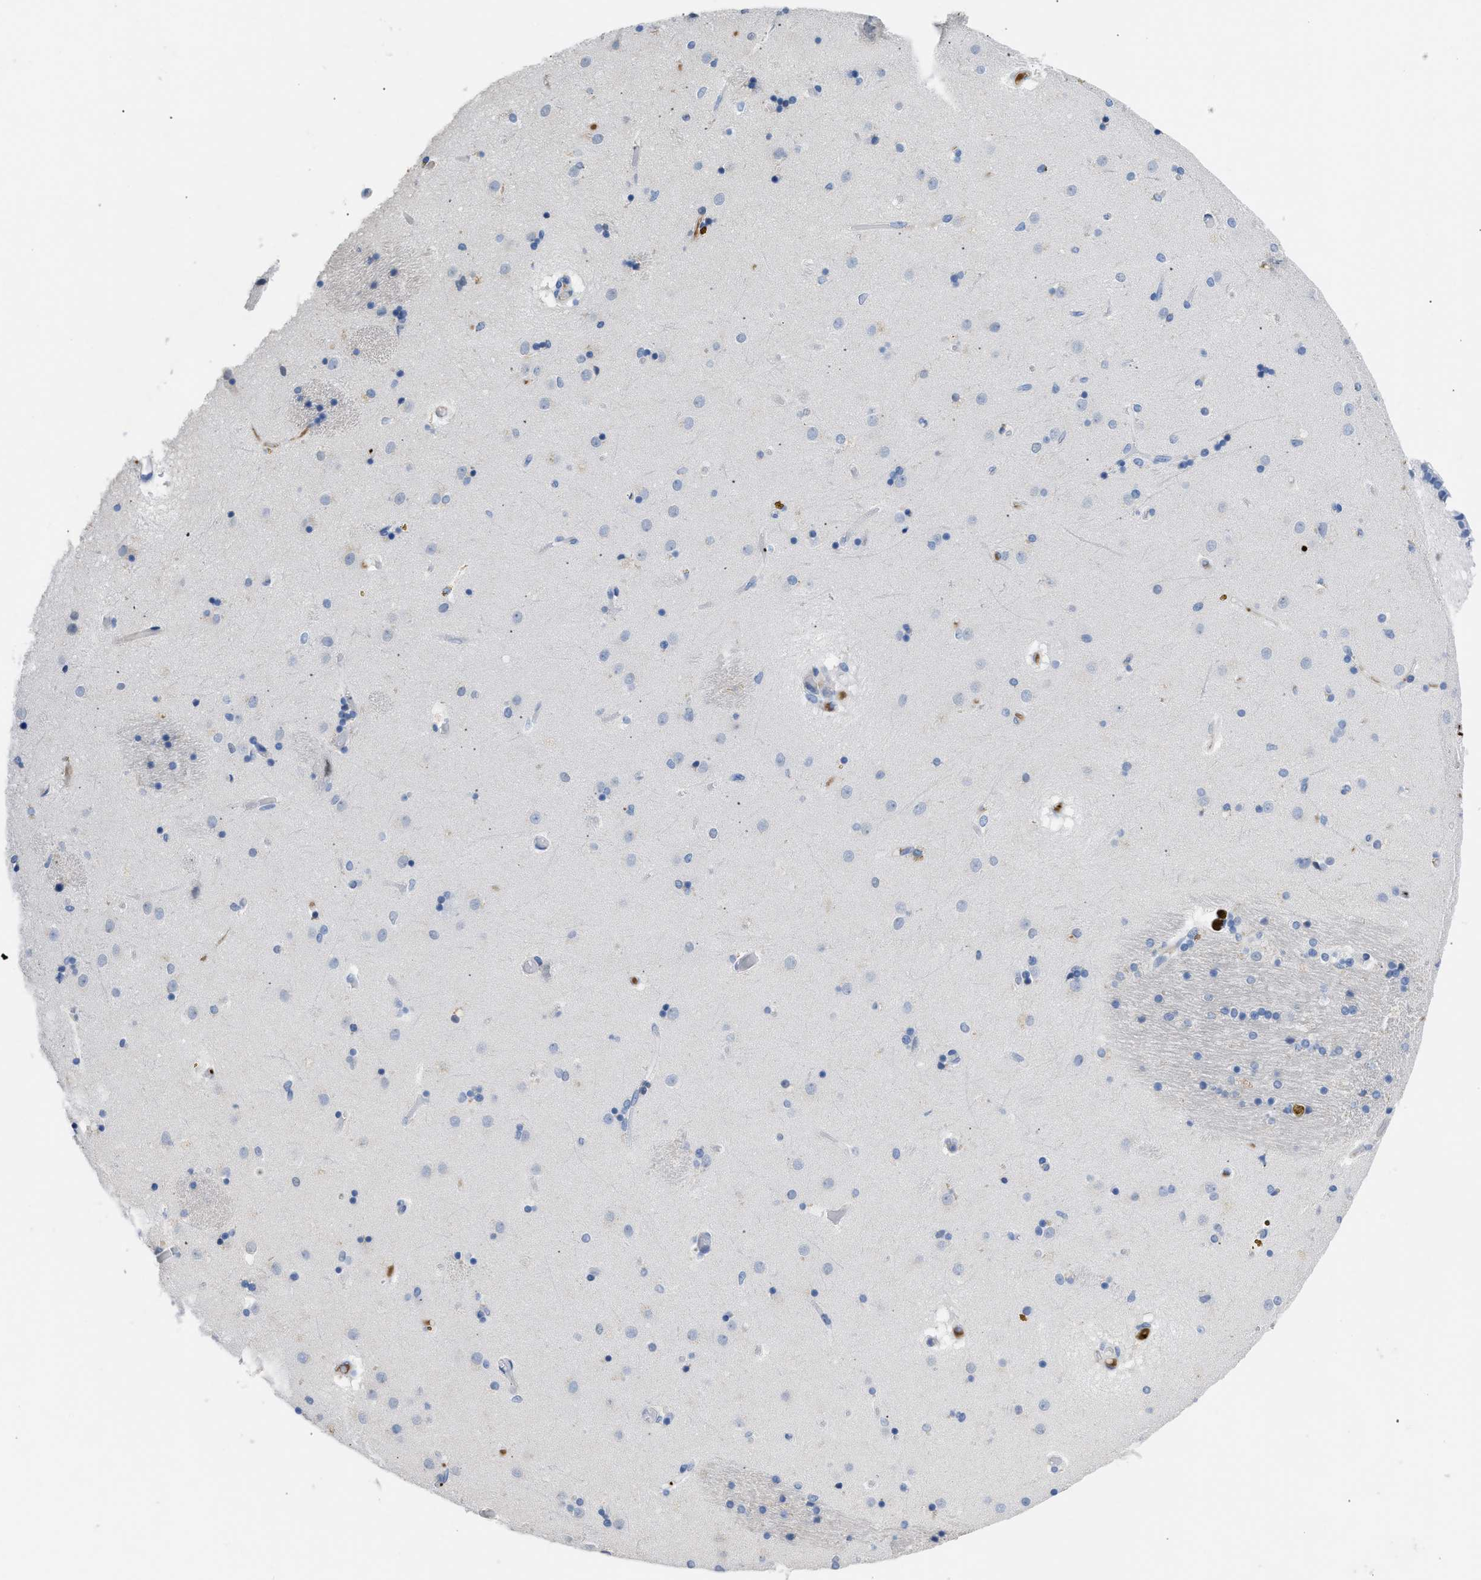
{"staining": {"intensity": "negative", "quantity": "none", "location": "none"}, "tissue": "caudate", "cell_type": "Glial cells", "image_type": "normal", "snomed": [{"axis": "morphology", "description": "Normal tissue, NOS"}, {"axis": "topography", "description": "Lateral ventricle wall"}], "caption": "IHC photomicrograph of unremarkable caudate: human caudate stained with DAB shows no significant protein positivity in glial cells. (DAB (3,3'-diaminobenzidine) IHC visualized using brightfield microscopy, high magnification).", "gene": "FGF18", "patient": {"sex": "male", "age": 70}}